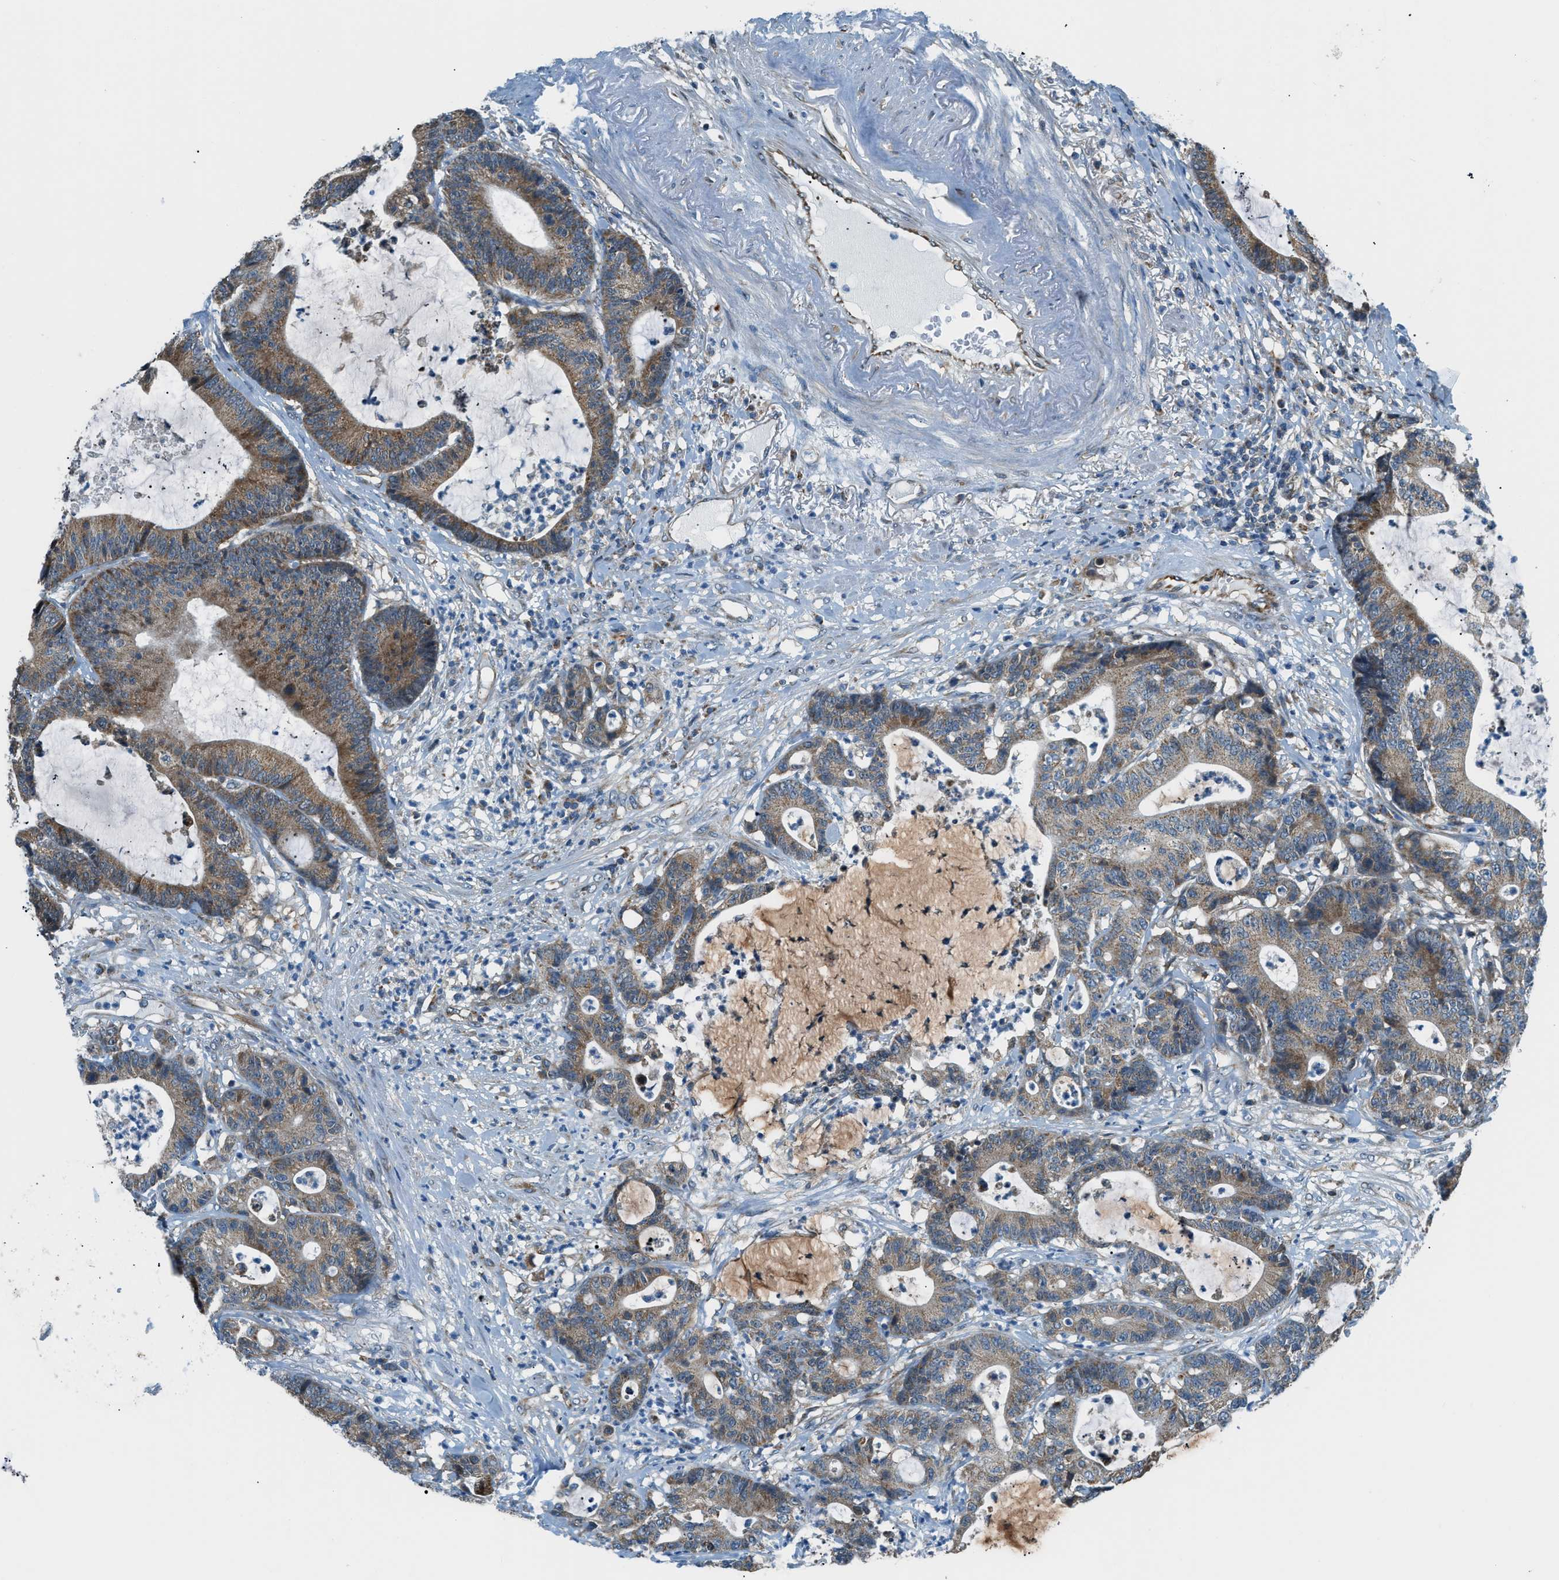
{"staining": {"intensity": "moderate", "quantity": ">75%", "location": "cytoplasmic/membranous"}, "tissue": "colorectal cancer", "cell_type": "Tumor cells", "image_type": "cancer", "snomed": [{"axis": "morphology", "description": "Adenocarcinoma, NOS"}, {"axis": "topography", "description": "Colon"}], "caption": "Immunohistochemistry (IHC) of human adenocarcinoma (colorectal) reveals medium levels of moderate cytoplasmic/membranous staining in about >75% of tumor cells.", "gene": "PIGG", "patient": {"sex": "female", "age": 84}}